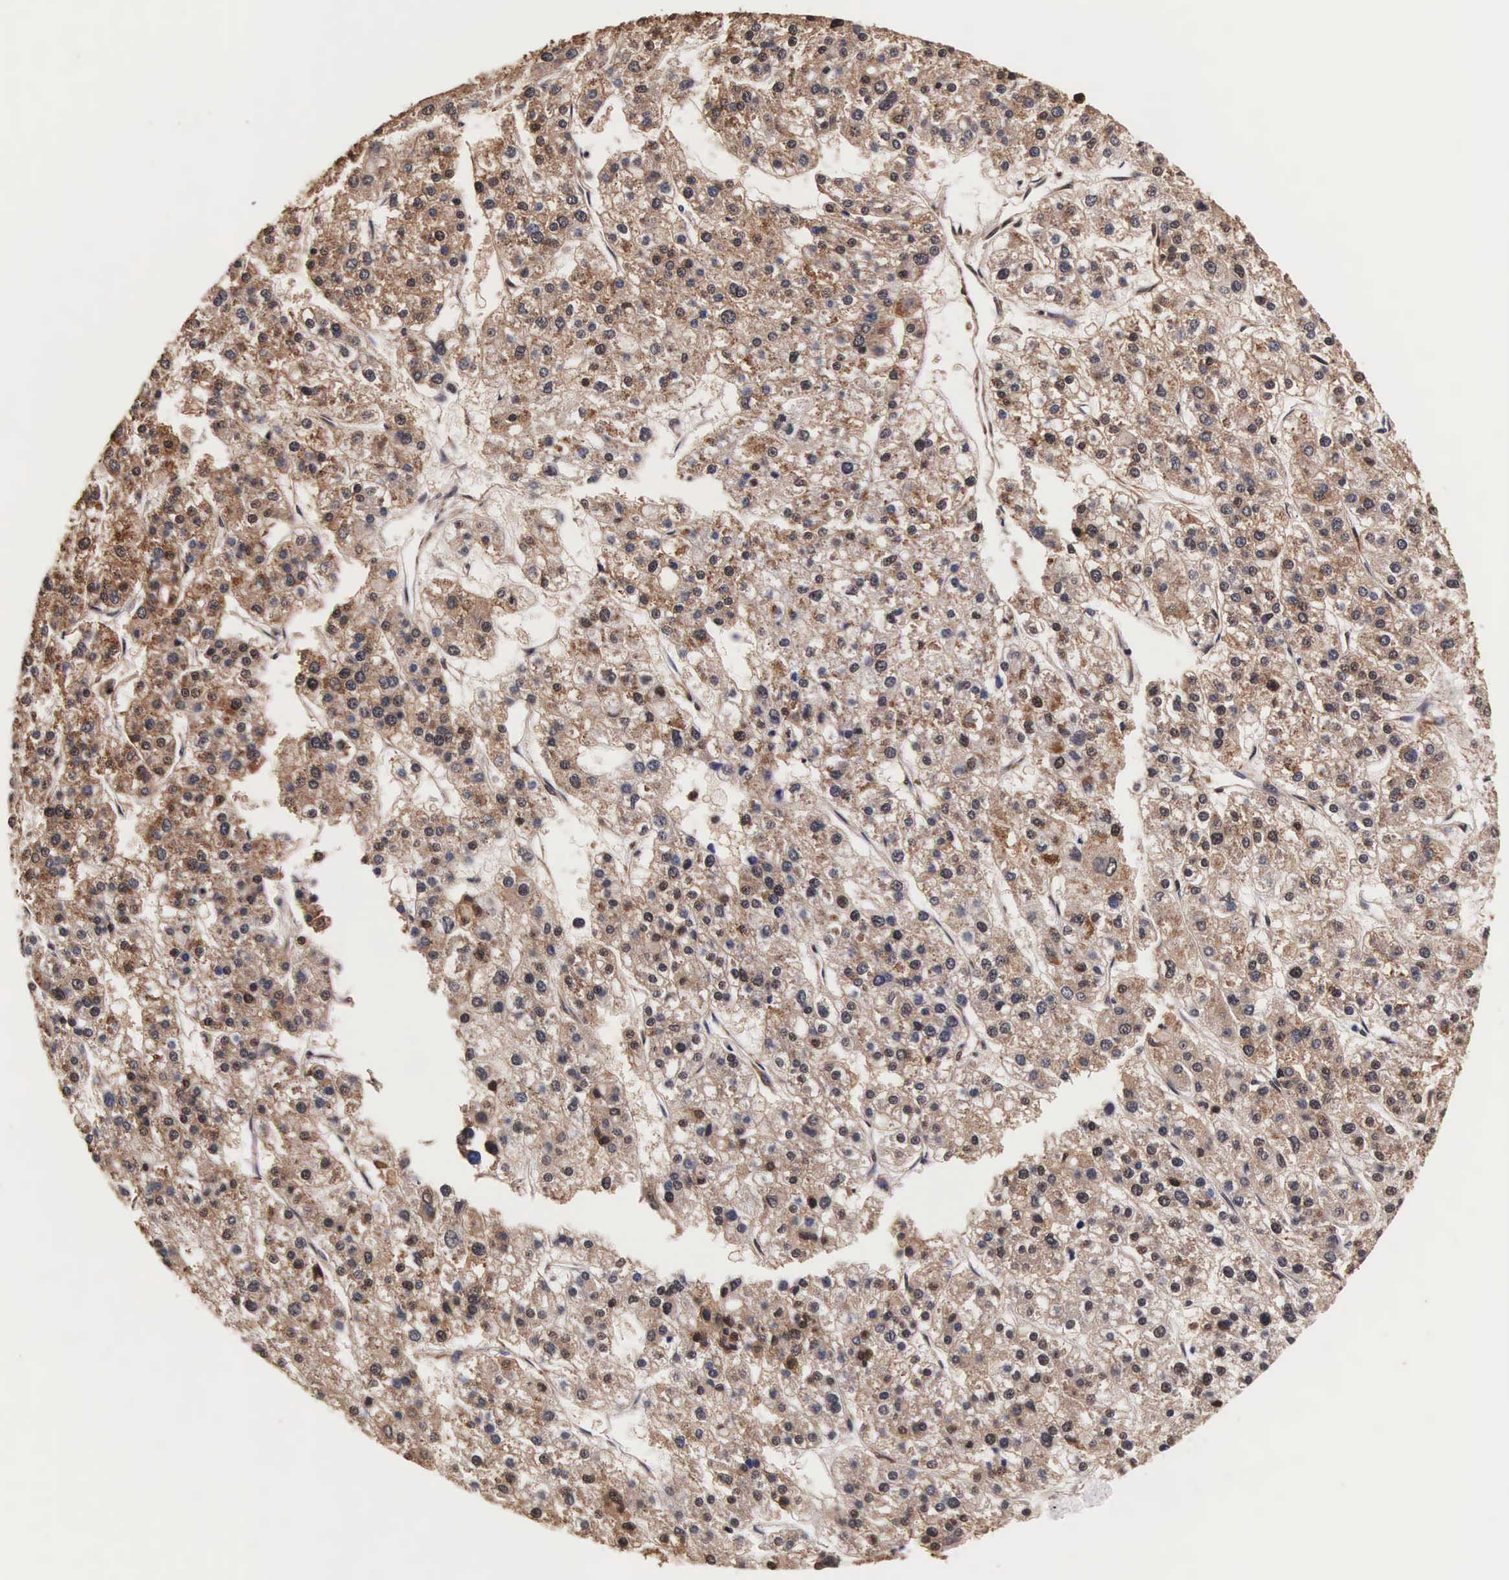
{"staining": {"intensity": "moderate", "quantity": "25%-75%", "location": "cytoplasmic/membranous,nuclear"}, "tissue": "liver cancer", "cell_type": "Tumor cells", "image_type": "cancer", "snomed": [{"axis": "morphology", "description": "Carcinoma, Hepatocellular, NOS"}, {"axis": "topography", "description": "Liver"}], "caption": "IHC (DAB (3,3'-diaminobenzidine)) staining of liver cancer (hepatocellular carcinoma) reveals moderate cytoplasmic/membranous and nuclear protein positivity in about 25%-75% of tumor cells. (brown staining indicates protein expression, while blue staining denotes nuclei).", "gene": "TECPR2", "patient": {"sex": "female", "age": 85}}